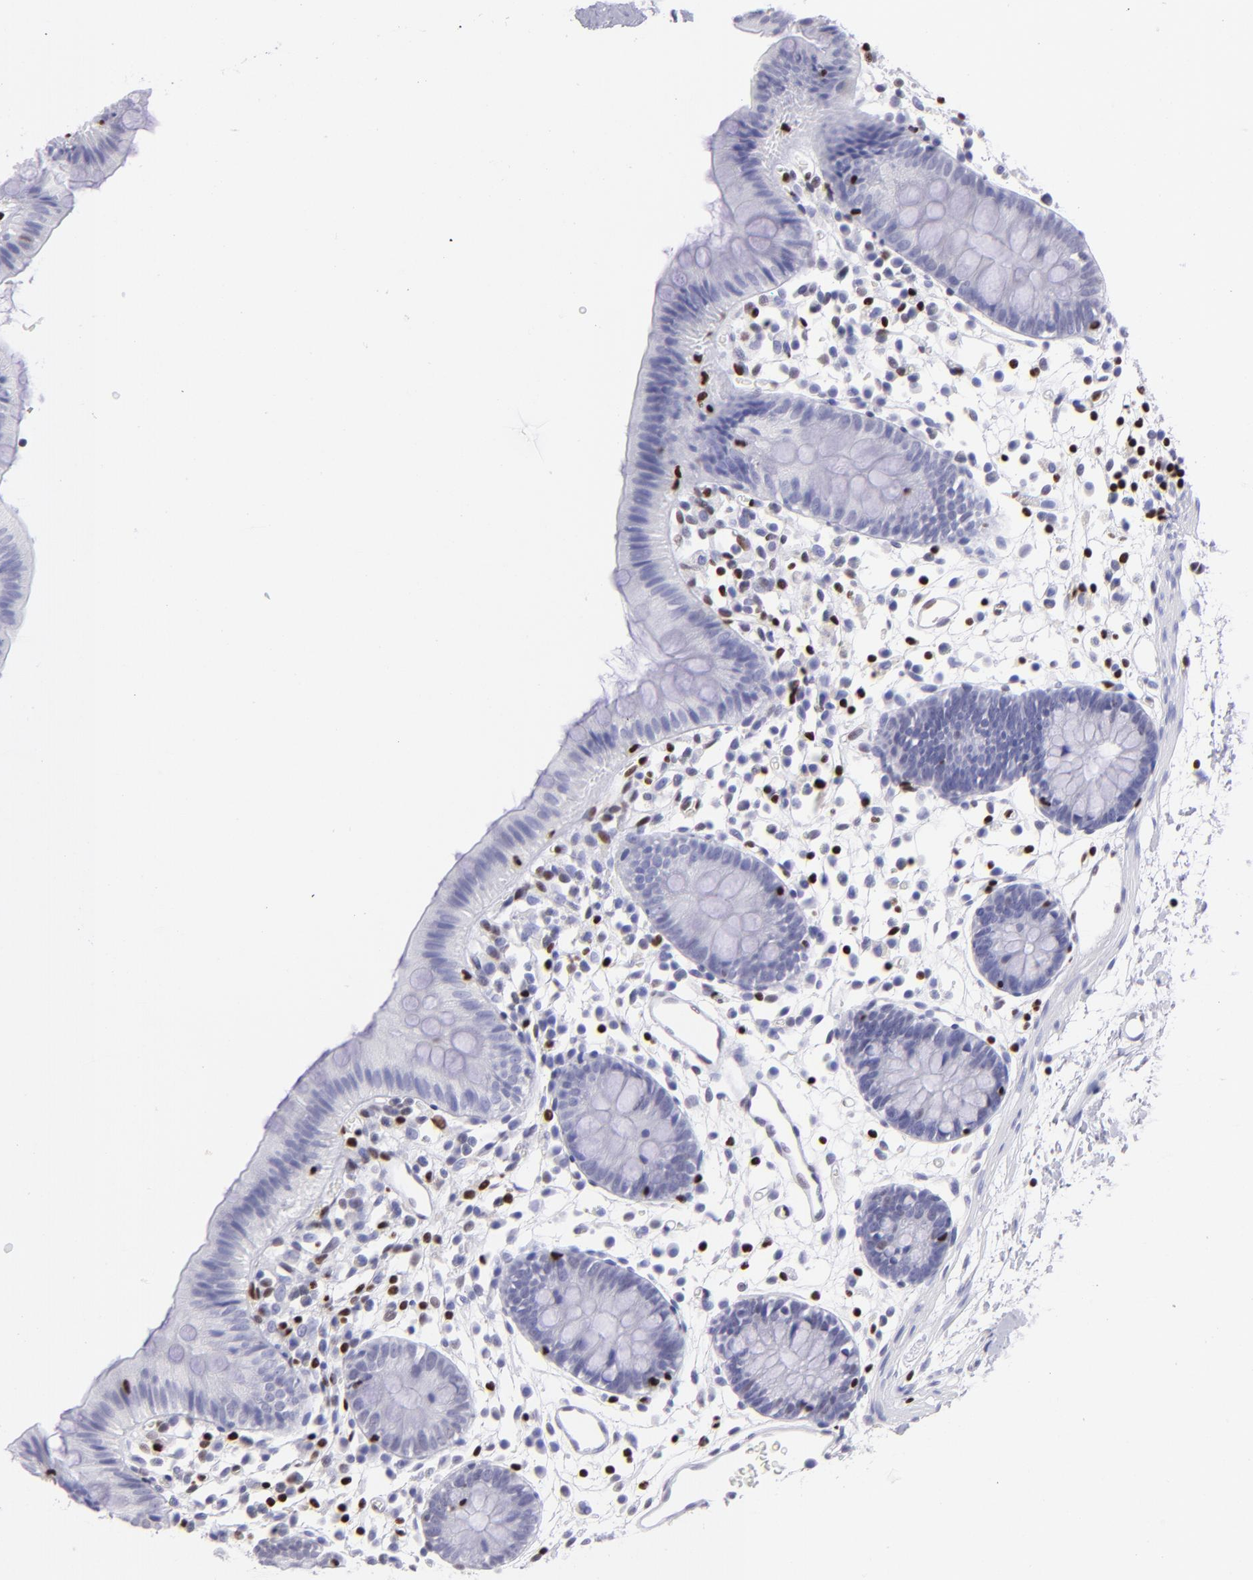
{"staining": {"intensity": "negative", "quantity": "none", "location": "cytoplasmic/membranous"}, "tissue": "colon", "cell_type": "Endothelial cells", "image_type": "normal", "snomed": [{"axis": "morphology", "description": "Normal tissue, NOS"}, {"axis": "topography", "description": "Colon"}], "caption": "Human colon stained for a protein using immunohistochemistry reveals no staining in endothelial cells.", "gene": "ETS1", "patient": {"sex": "male", "age": 14}}